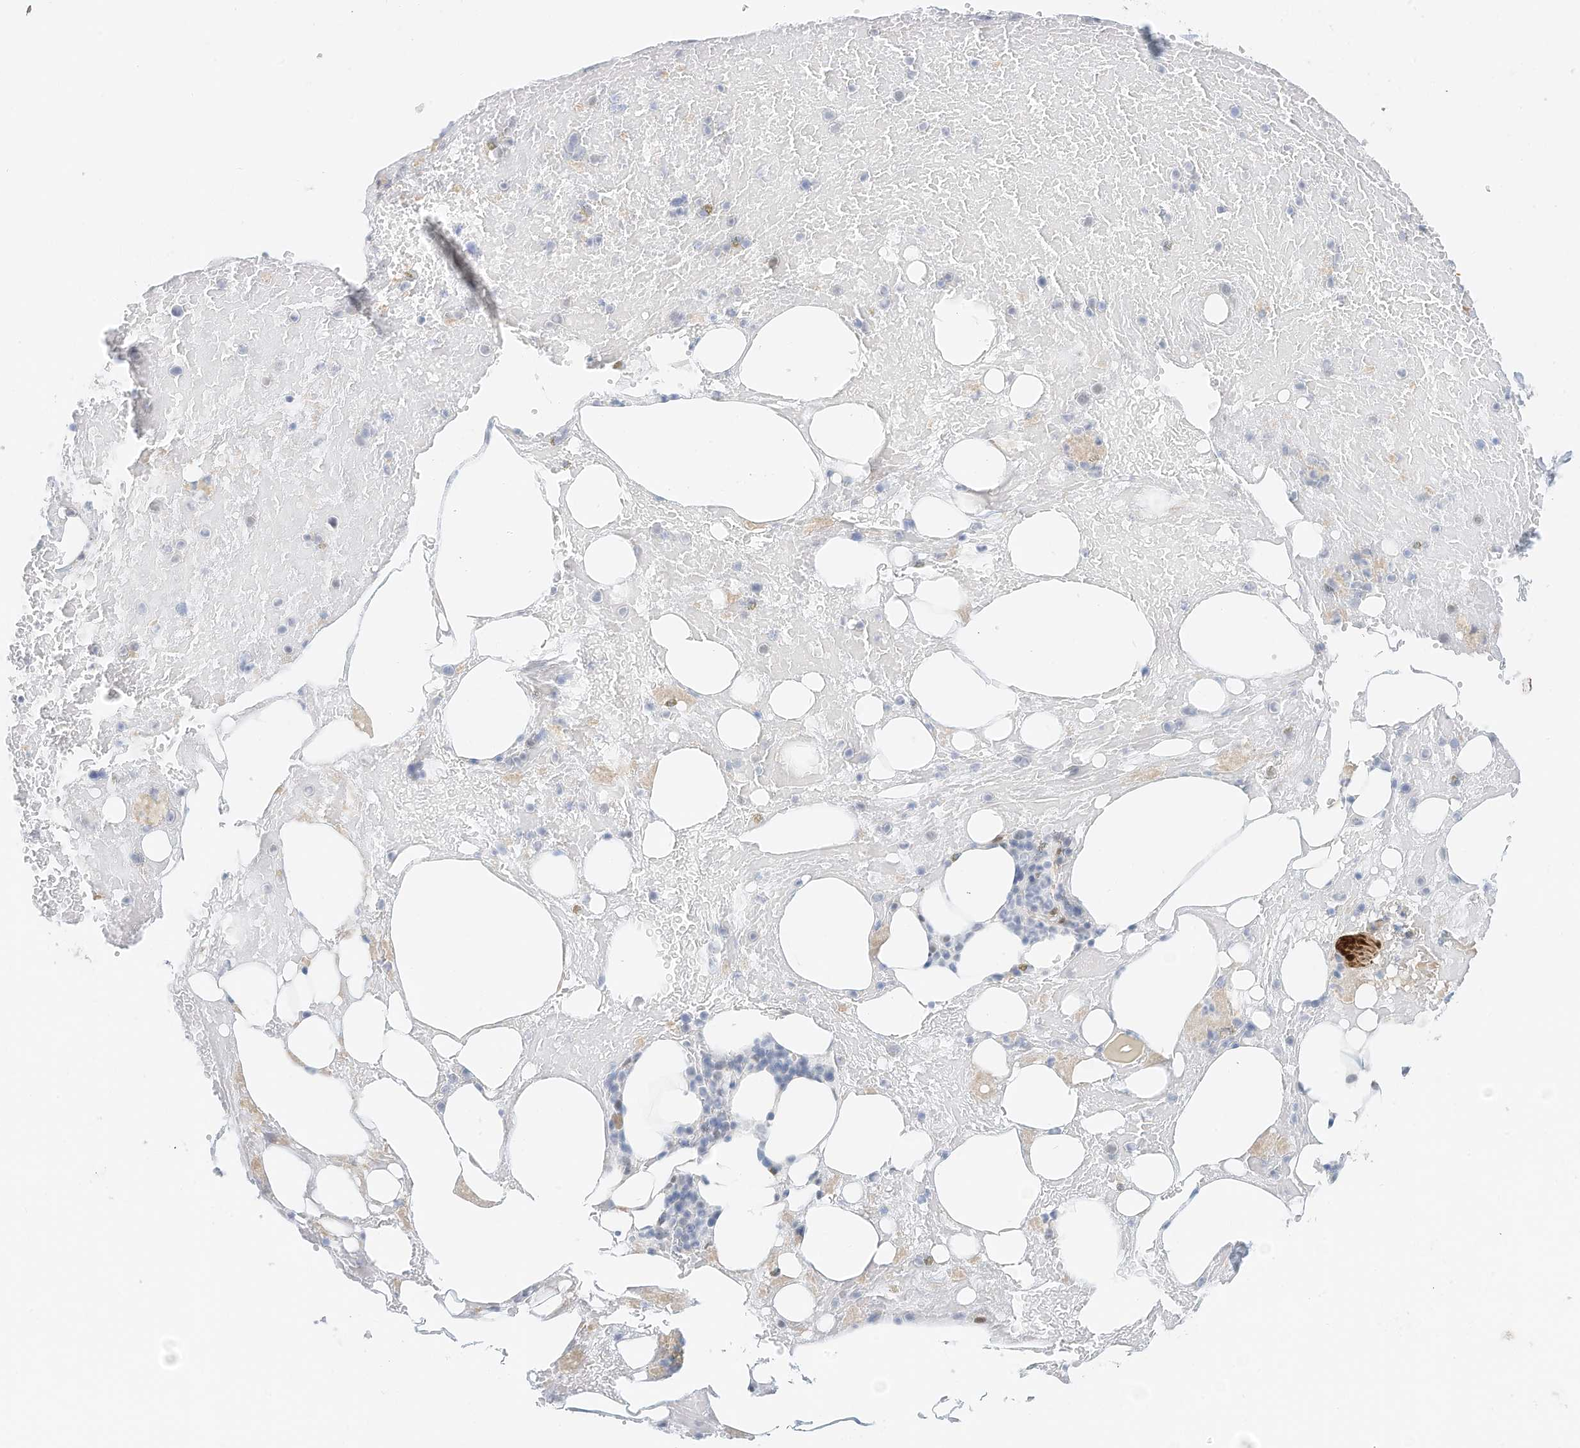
{"staining": {"intensity": "weak", "quantity": "<25%", "location": "nuclear"}, "tissue": "bone marrow", "cell_type": "Hematopoietic cells", "image_type": "normal", "snomed": [{"axis": "morphology", "description": "Normal tissue, NOS"}, {"axis": "topography", "description": "Bone marrow"}], "caption": "Hematopoietic cells are negative for protein expression in benign human bone marrow. The staining is performed using DAB (3,3'-diaminobenzidine) brown chromogen with nuclei counter-stained in using hematoxylin.", "gene": "ARHGAP28", "patient": {"sex": "male", "age": 60}}